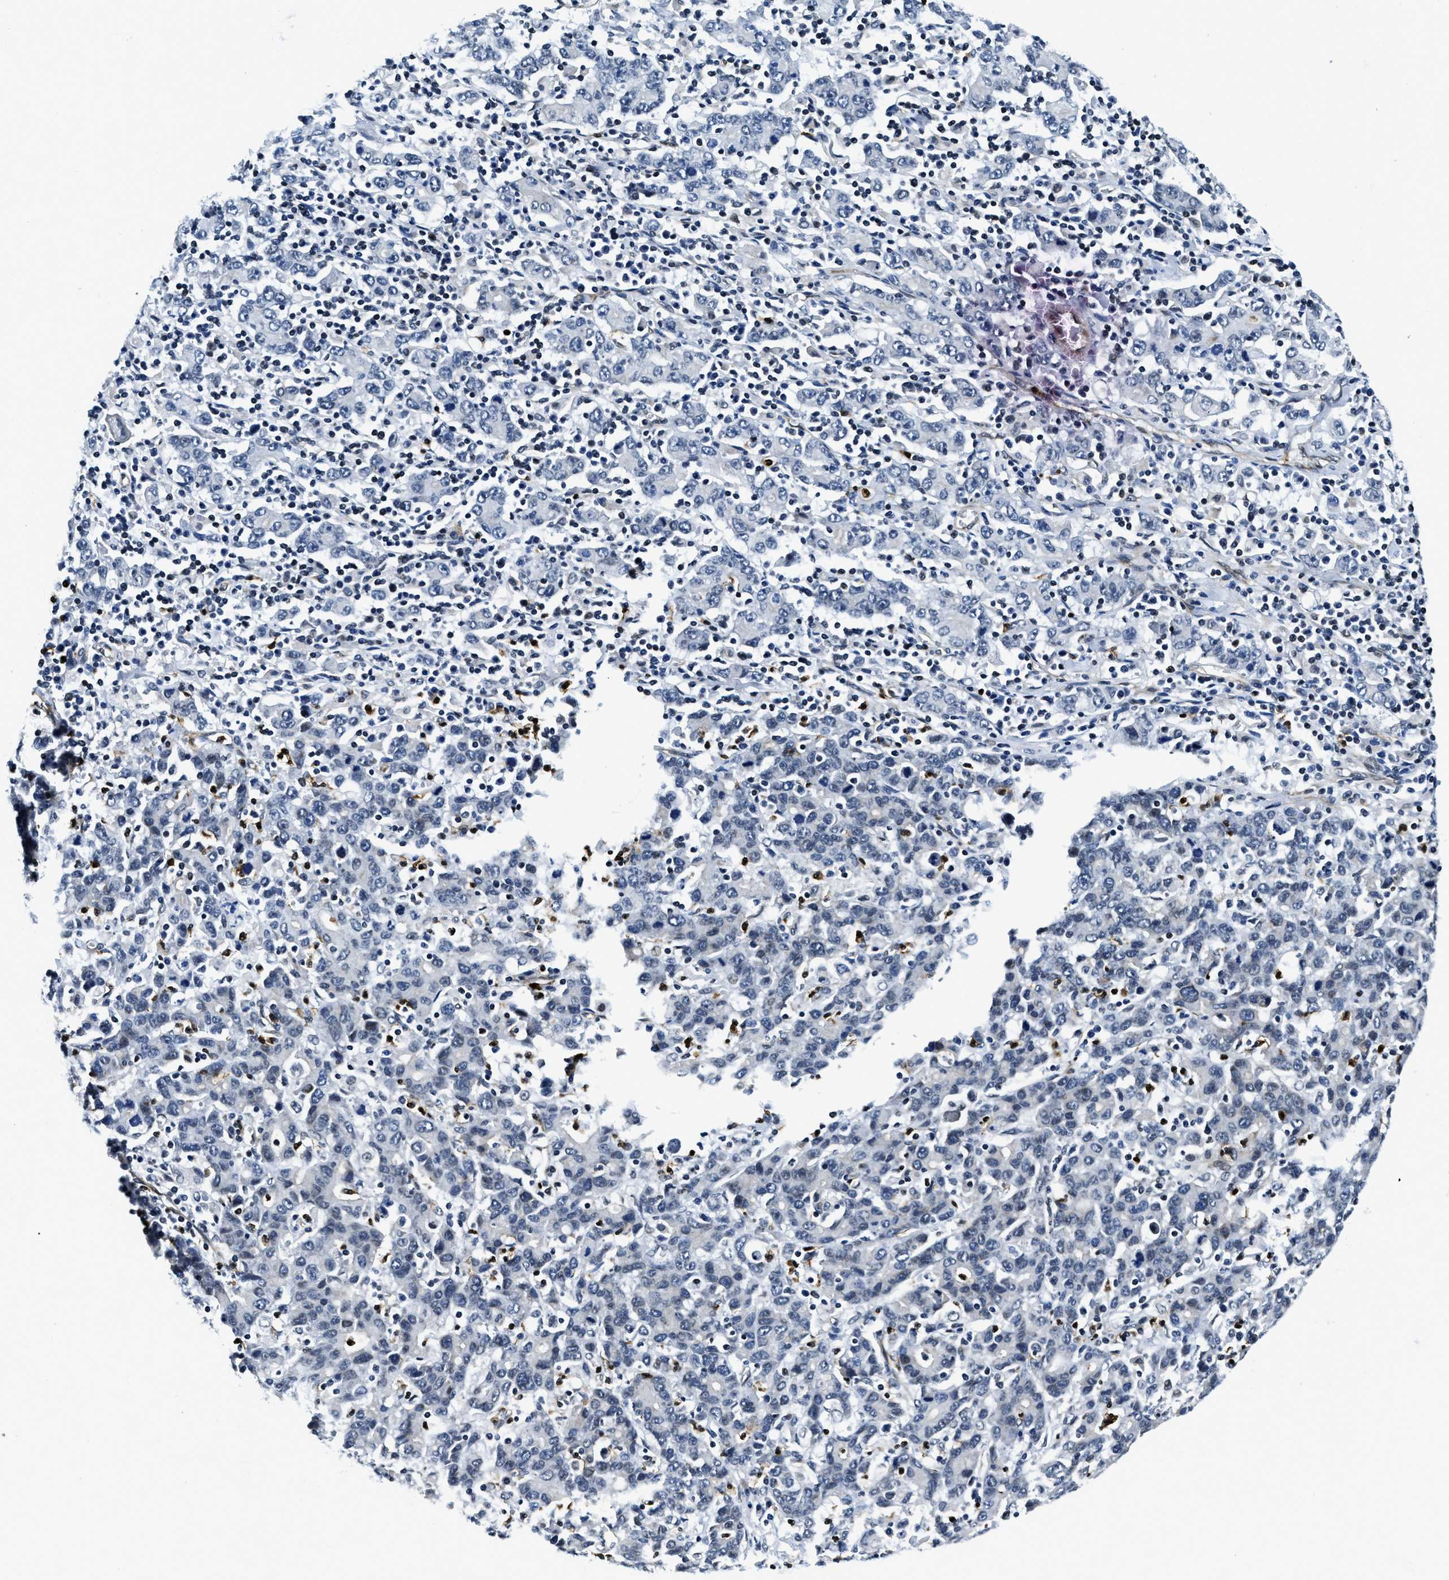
{"staining": {"intensity": "negative", "quantity": "none", "location": "none"}, "tissue": "stomach cancer", "cell_type": "Tumor cells", "image_type": "cancer", "snomed": [{"axis": "morphology", "description": "Adenocarcinoma, NOS"}, {"axis": "topography", "description": "Stomach, upper"}], "caption": "The immunohistochemistry photomicrograph has no significant expression in tumor cells of stomach cancer tissue.", "gene": "ZC3HC1", "patient": {"sex": "male", "age": 69}}